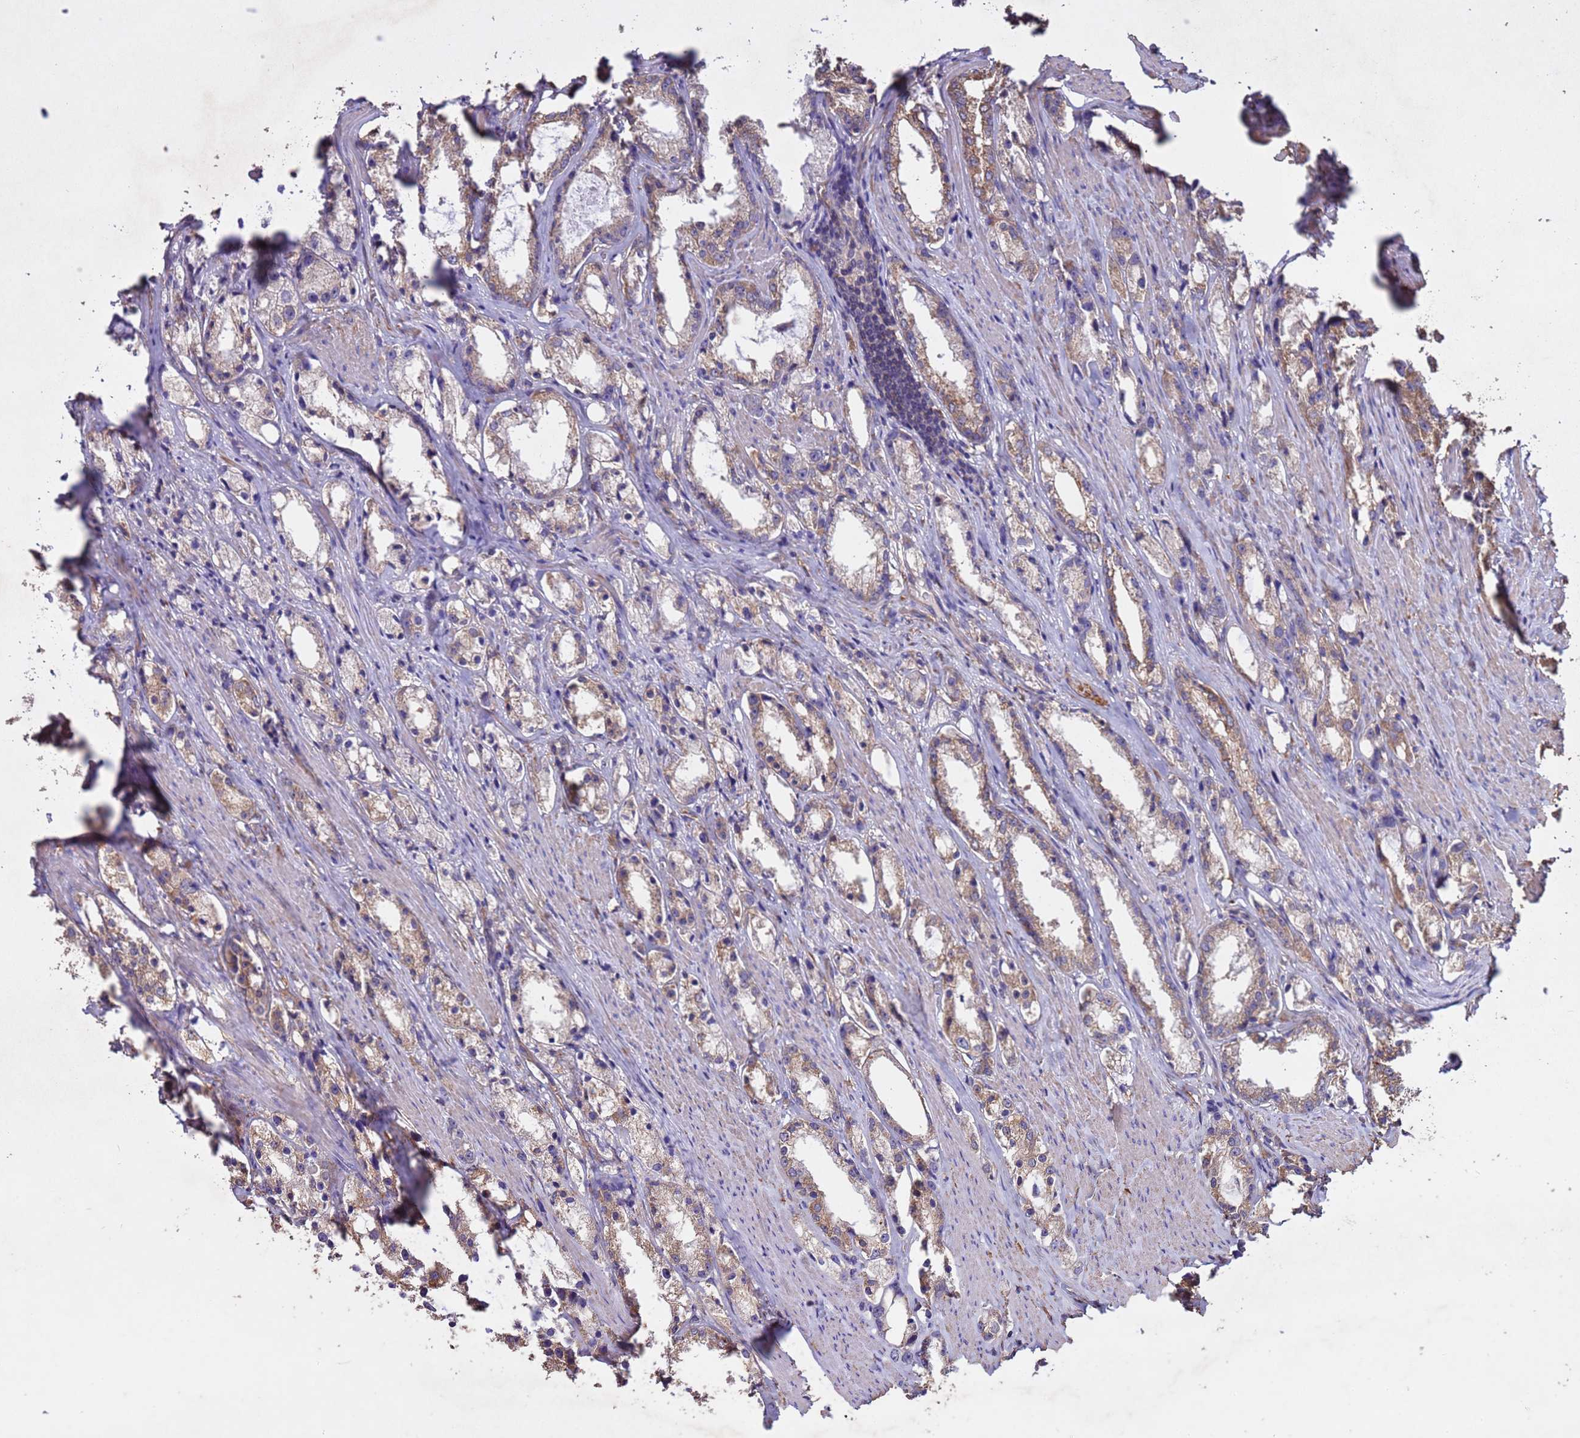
{"staining": {"intensity": "moderate", "quantity": "25%-75%", "location": "cytoplasmic/membranous"}, "tissue": "prostate cancer", "cell_type": "Tumor cells", "image_type": "cancer", "snomed": [{"axis": "morphology", "description": "Adenocarcinoma, High grade"}, {"axis": "topography", "description": "Prostate"}], "caption": "Prostate cancer (adenocarcinoma (high-grade)) was stained to show a protein in brown. There is medium levels of moderate cytoplasmic/membranous staining in approximately 25%-75% of tumor cells.", "gene": "MTX3", "patient": {"sex": "male", "age": 66}}